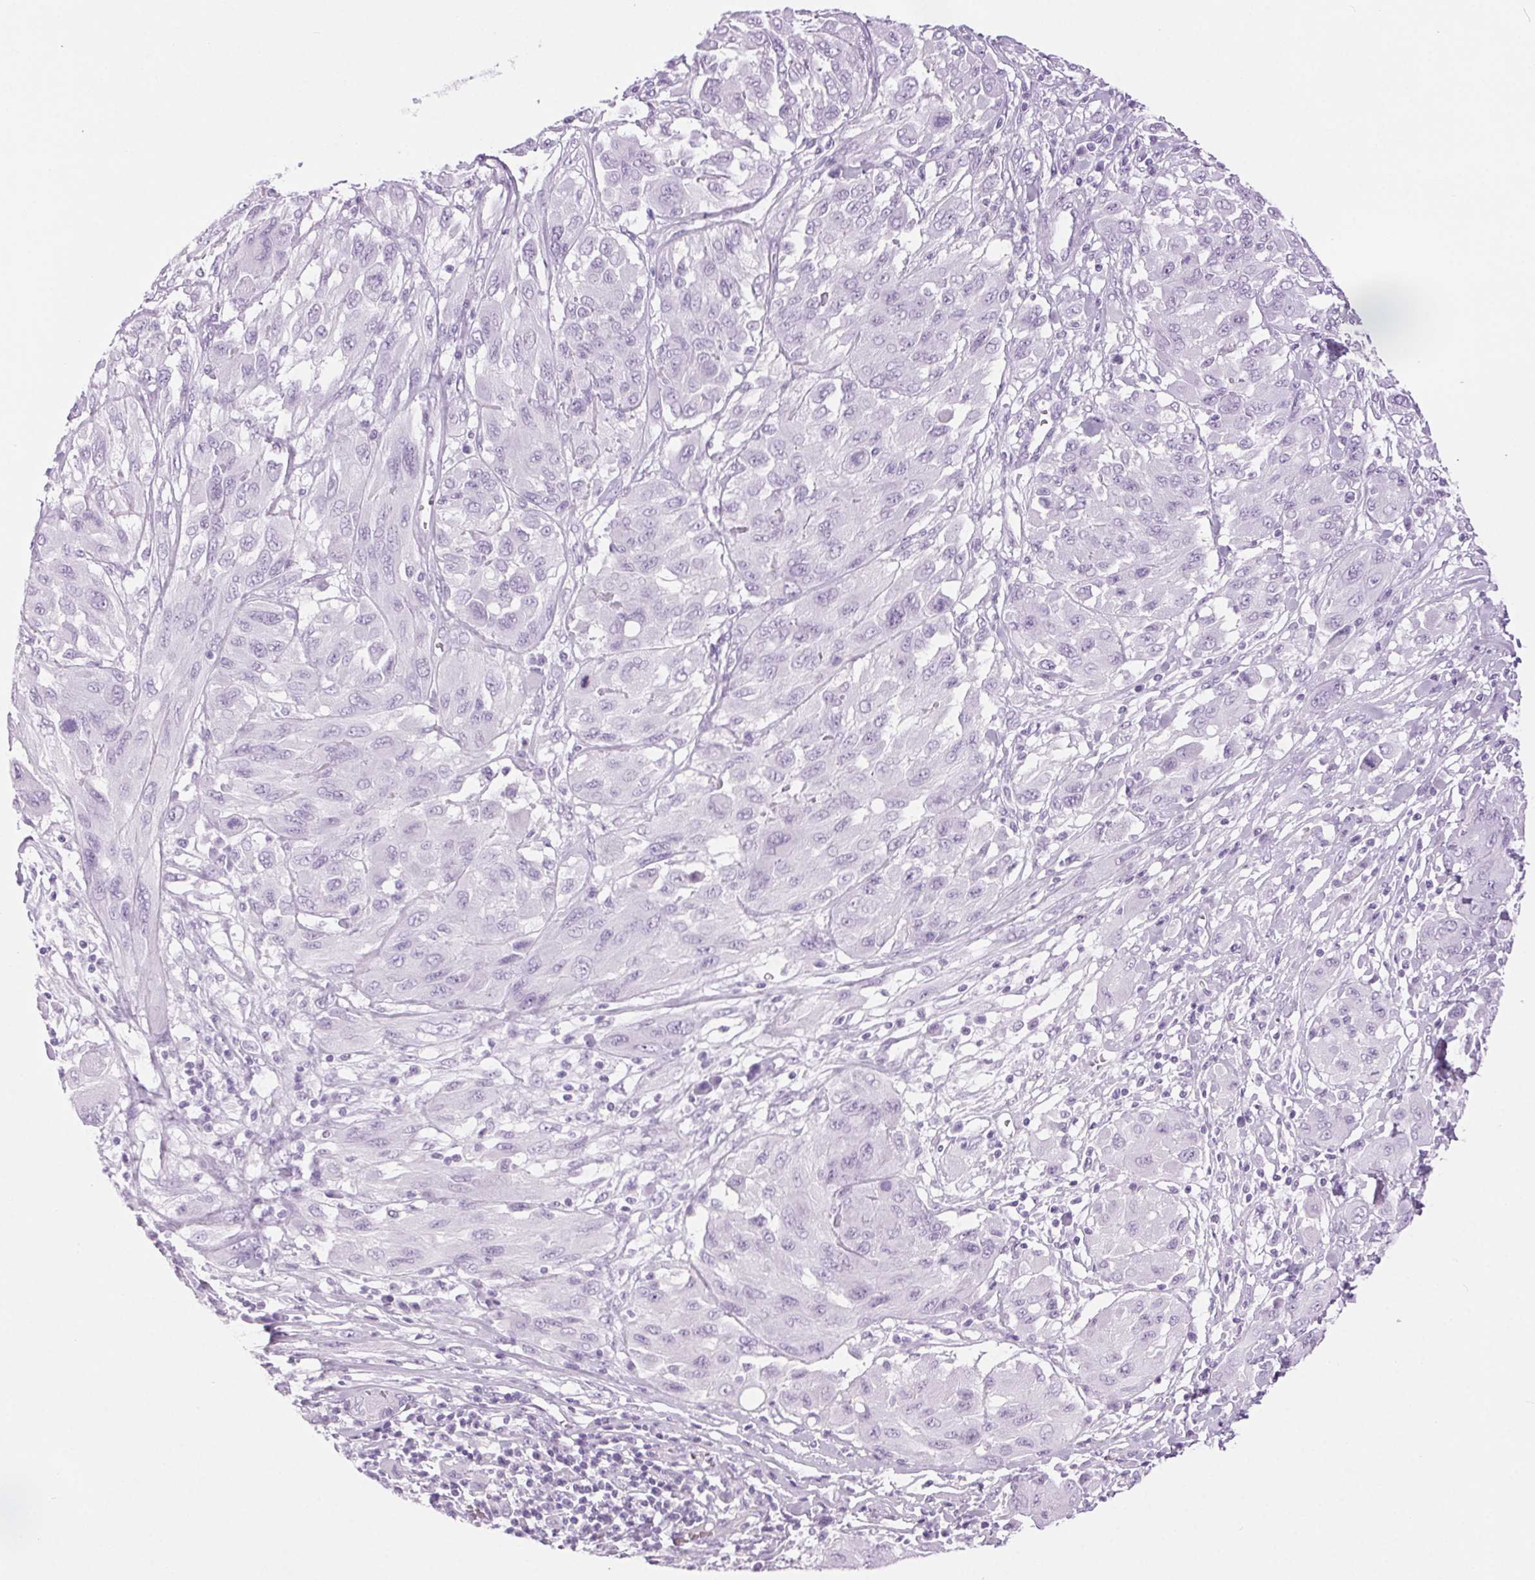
{"staining": {"intensity": "negative", "quantity": "none", "location": "none"}, "tissue": "melanoma", "cell_type": "Tumor cells", "image_type": "cancer", "snomed": [{"axis": "morphology", "description": "Malignant melanoma, NOS"}, {"axis": "topography", "description": "Skin"}], "caption": "Melanoma stained for a protein using IHC exhibits no expression tumor cells.", "gene": "BEND2", "patient": {"sex": "female", "age": 91}}